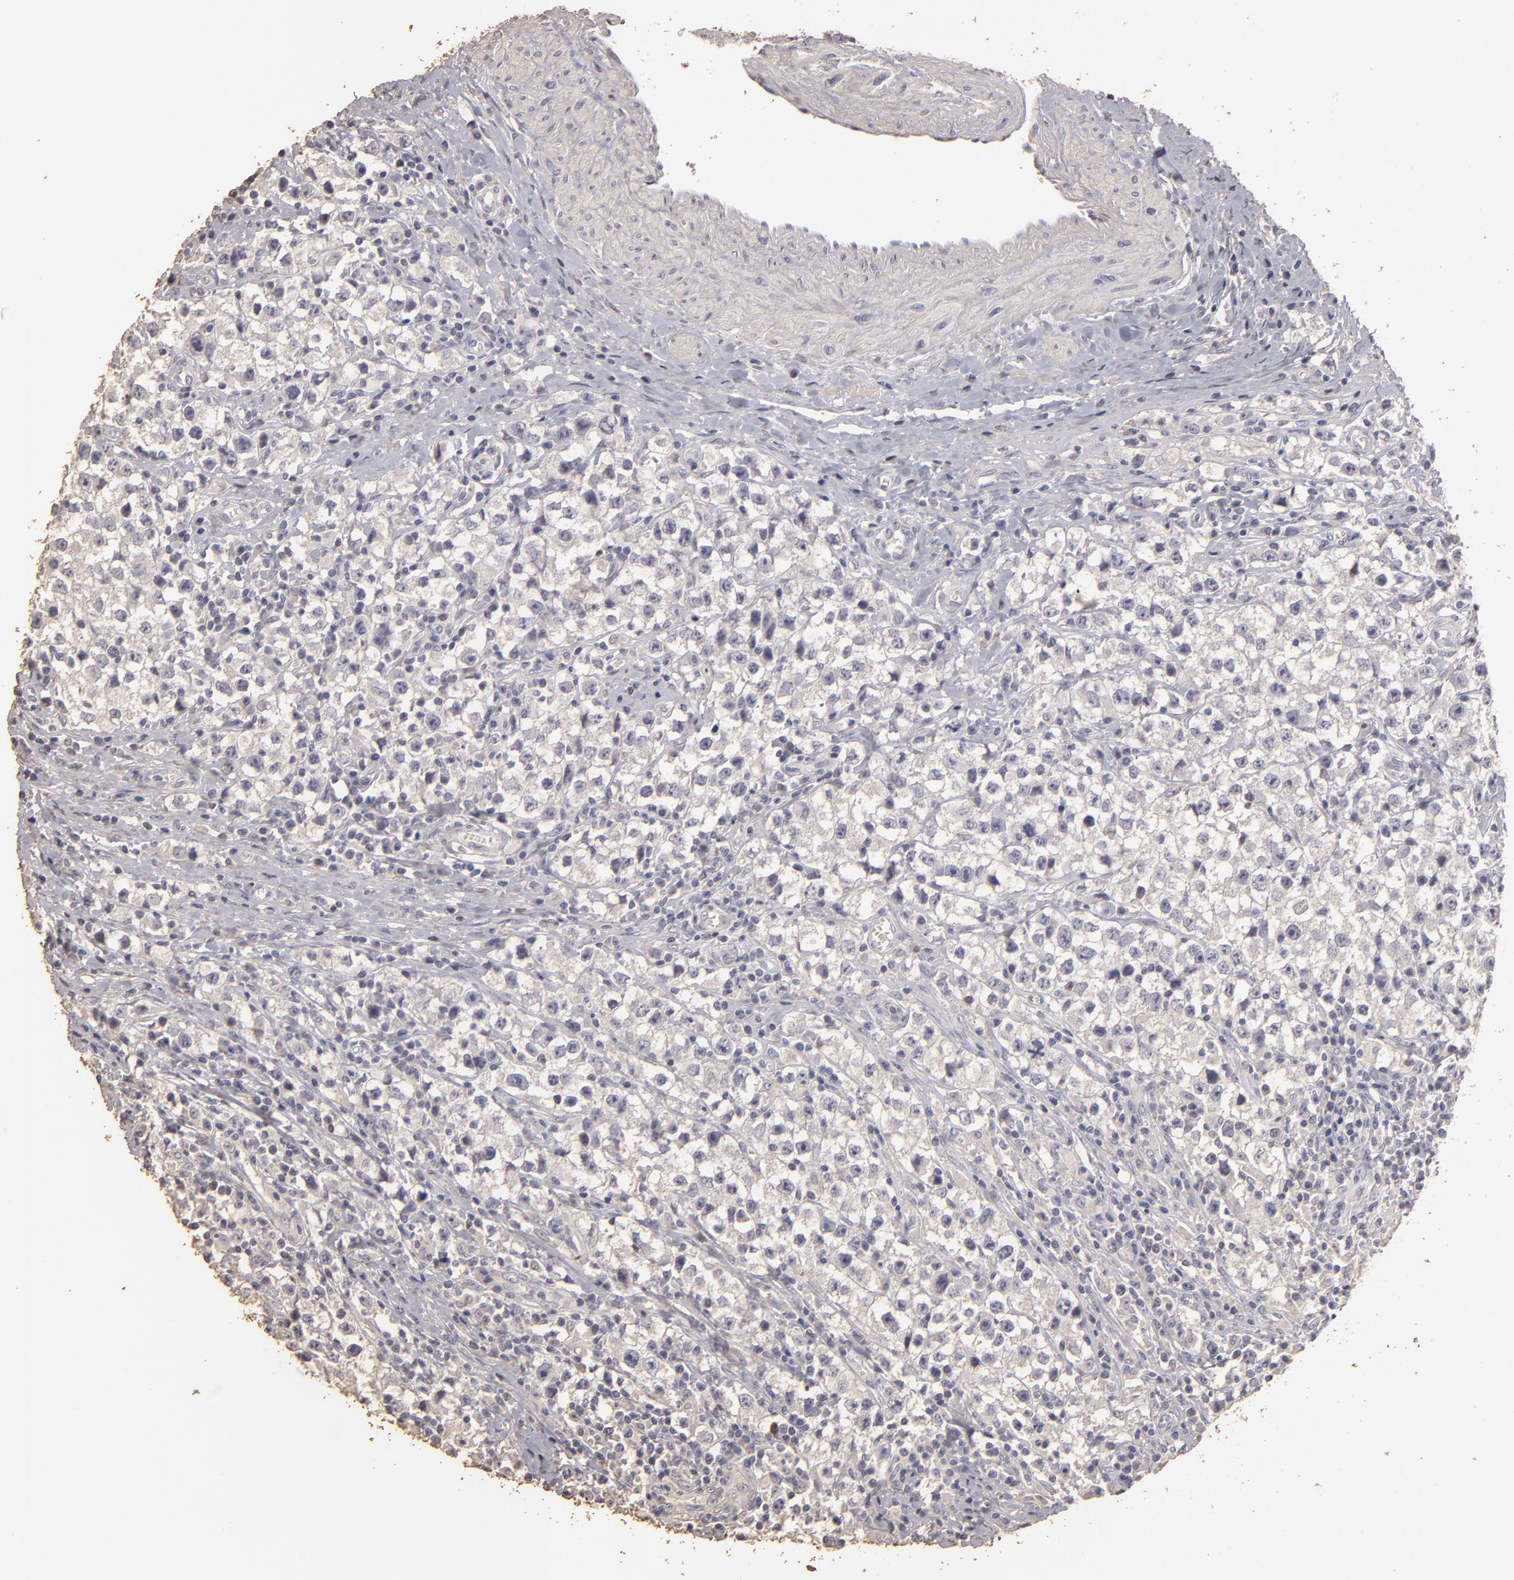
{"staining": {"intensity": "negative", "quantity": "none", "location": "none"}, "tissue": "testis cancer", "cell_type": "Tumor cells", "image_type": "cancer", "snomed": [{"axis": "morphology", "description": "Seminoma, NOS"}, {"axis": "topography", "description": "Testis"}], "caption": "This micrograph is of testis cancer stained with immunohistochemistry to label a protein in brown with the nuclei are counter-stained blue. There is no staining in tumor cells.", "gene": "BCL2L13", "patient": {"sex": "male", "age": 35}}